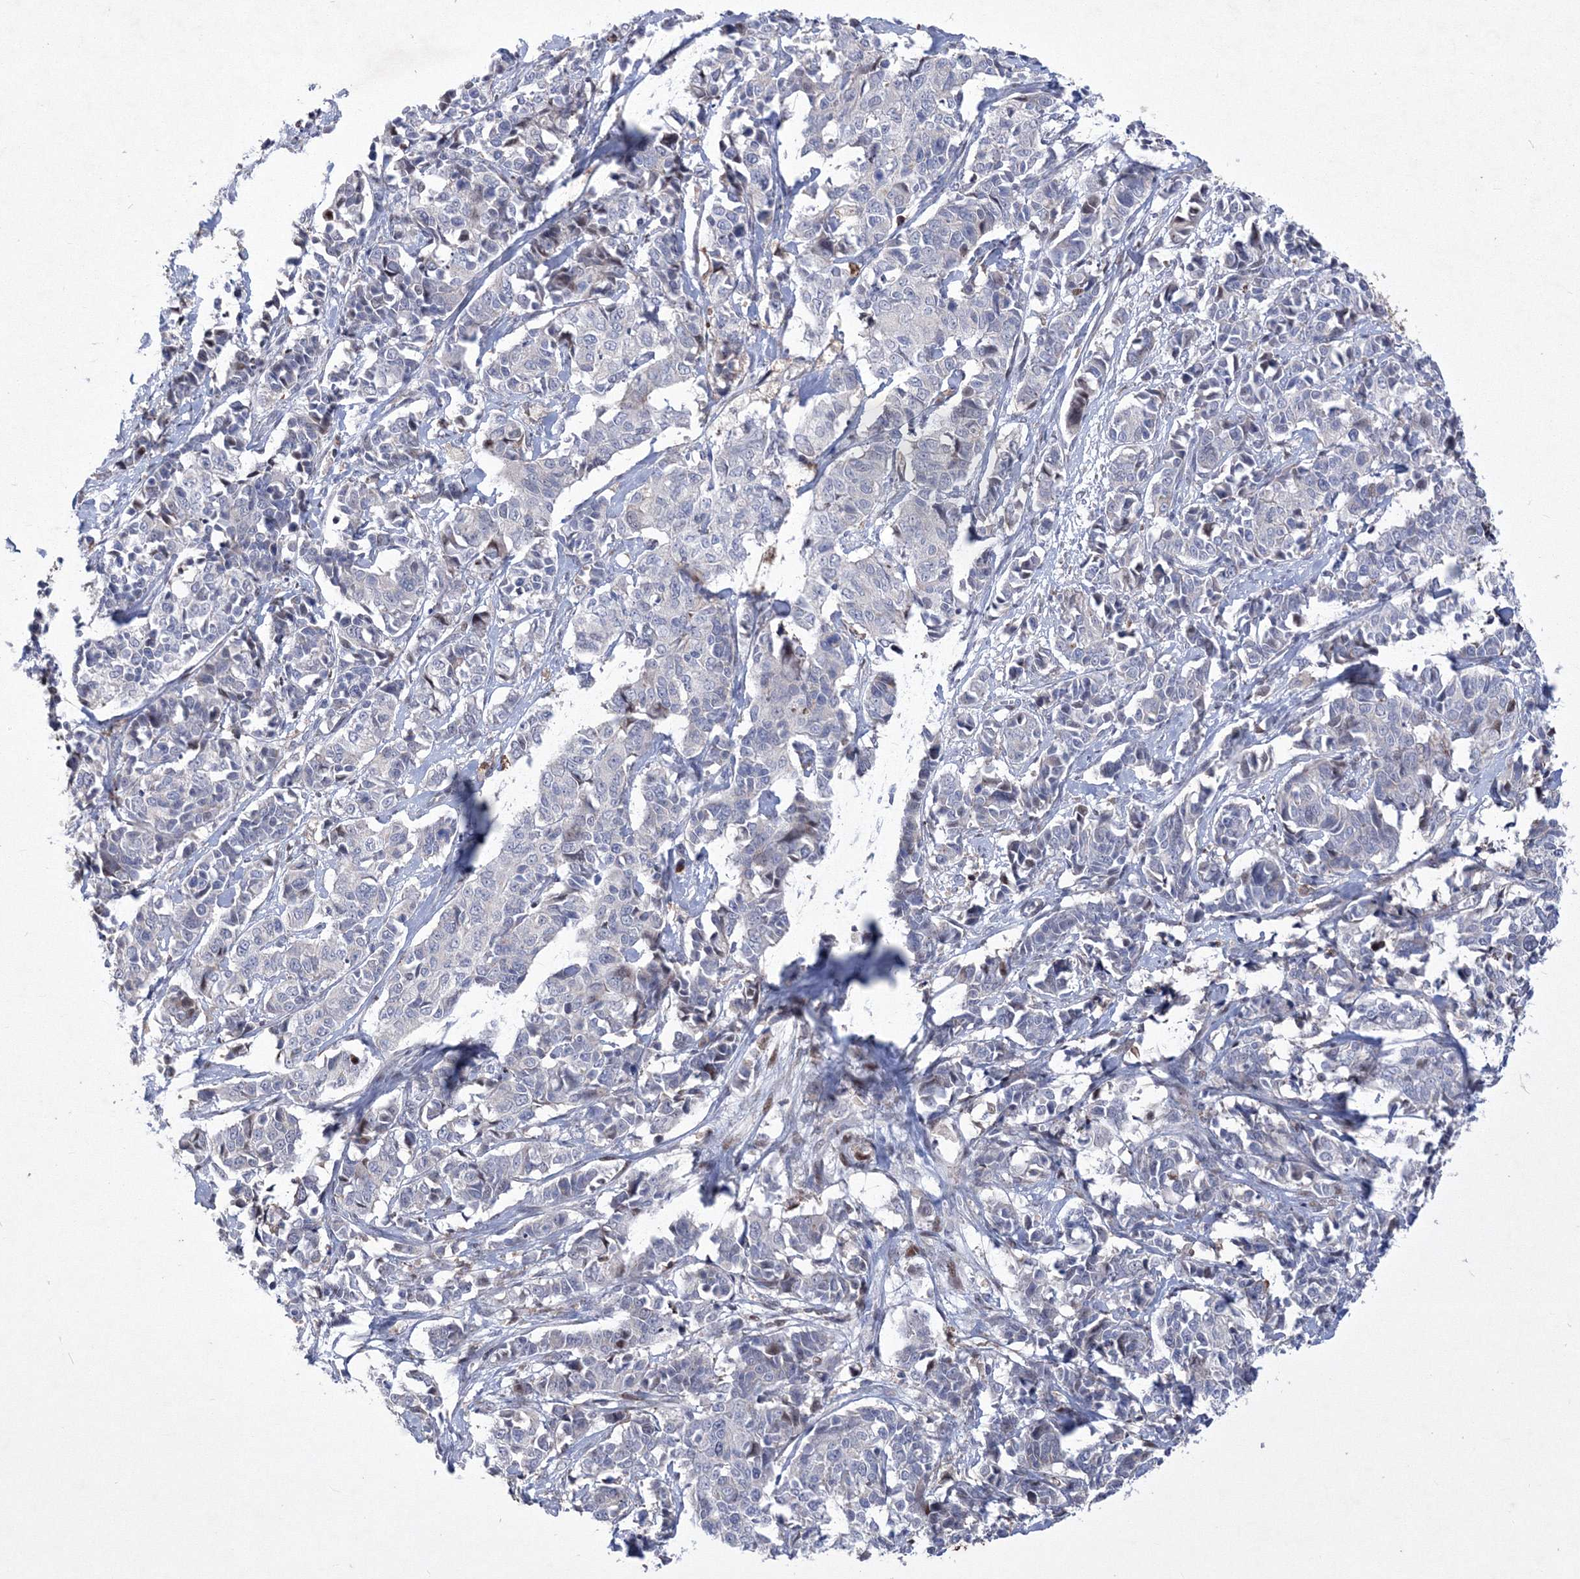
{"staining": {"intensity": "moderate", "quantity": "<25%", "location": "nuclear"}, "tissue": "cervical cancer", "cell_type": "Tumor cells", "image_type": "cancer", "snomed": [{"axis": "morphology", "description": "Normal tissue, NOS"}, {"axis": "morphology", "description": "Squamous cell carcinoma, NOS"}, {"axis": "topography", "description": "Cervix"}], "caption": "Immunohistochemical staining of cervical squamous cell carcinoma reveals low levels of moderate nuclear protein staining in approximately <25% of tumor cells.", "gene": "RNPEPL1", "patient": {"sex": "female", "age": 35}}